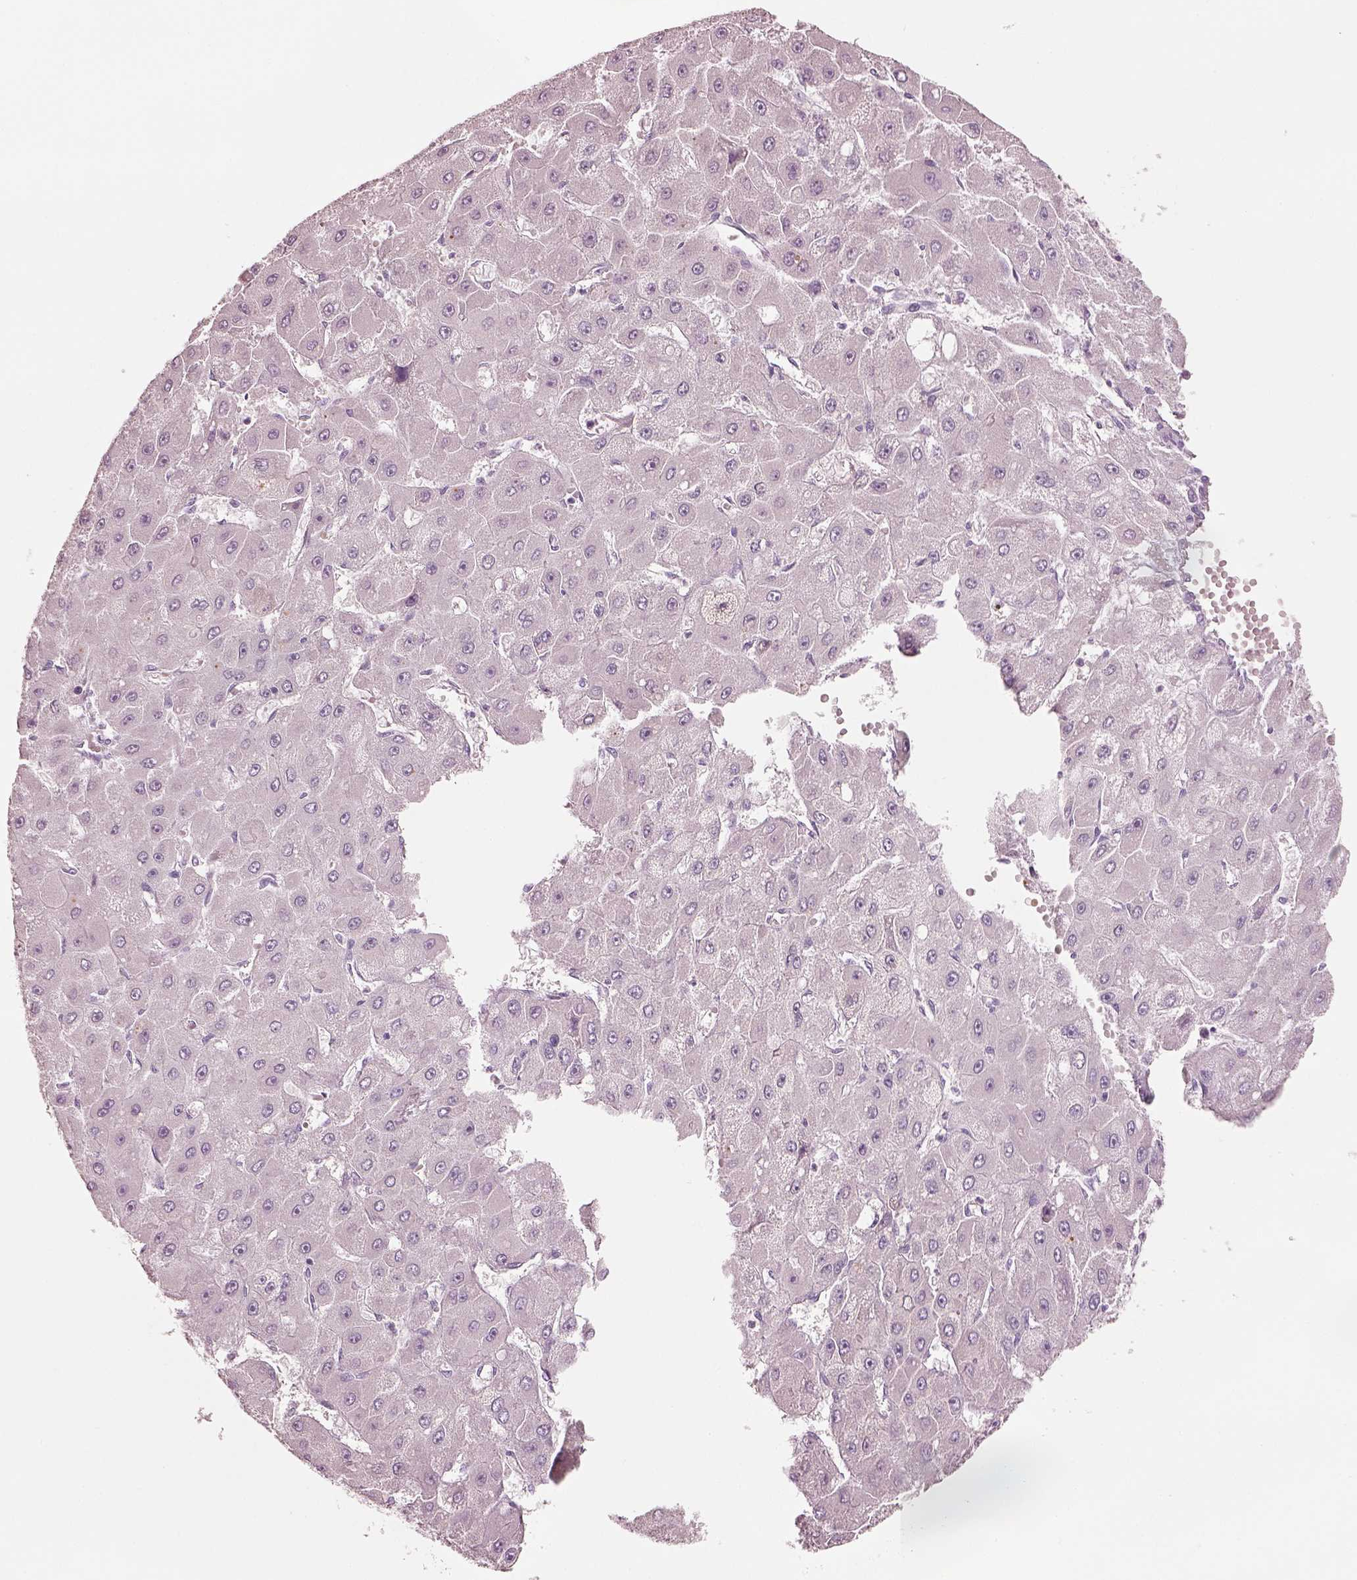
{"staining": {"intensity": "negative", "quantity": "none", "location": "none"}, "tissue": "liver cancer", "cell_type": "Tumor cells", "image_type": "cancer", "snomed": [{"axis": "morphology", "description": "Carcinoma, Hepatocellular, NOS"}, {"axis": "topography", "description": "Liver"}], "caption": "IHC histopathology image of neoplastic tissue: human liver hepatocellular carcinoma stained with DAB (3,3'-diaminobenzidine) shows no significant protein positivity in tumor cells.", "gene": "ELSPBP1", "patient": {"sex": "female", "age": 25}}